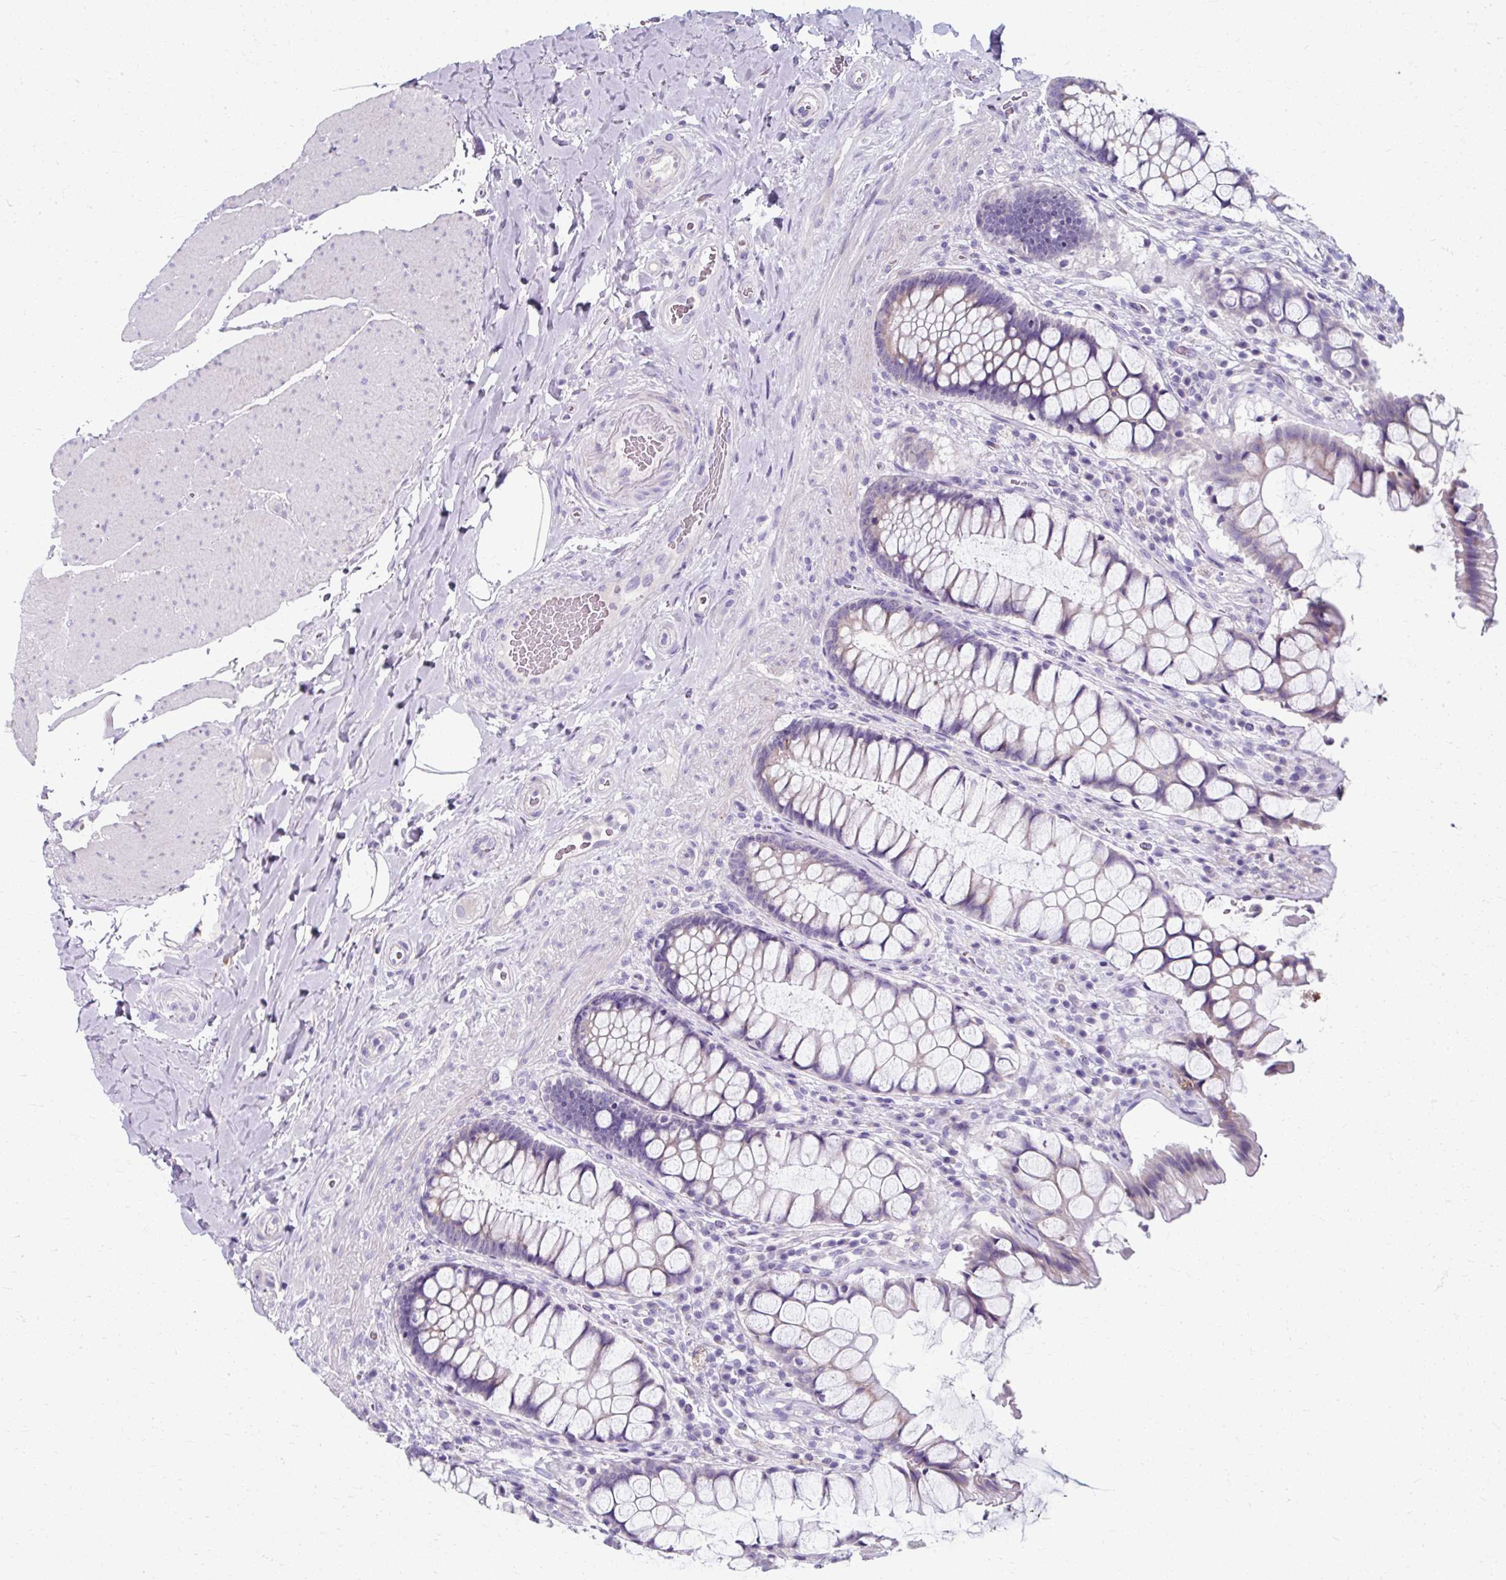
{"staining": {"intensity": "moderate", "quantity": "<25%", "location": "cytoplasmic/membranous"}, "tissue": "rectum", "cell_type": "Glandular cells", "image_type": "normal", "snomed": [{"axis": "morphology", "description": "Normal tissue, NOS"}, {"axis": "topography", "description": "Rectum"}], "caption": "Human rectum stained with a protein marker demonstrates moderate staining in glandular cells.", "gene": "ZNF555", "patient": {"sex": "female", "age": 58}}